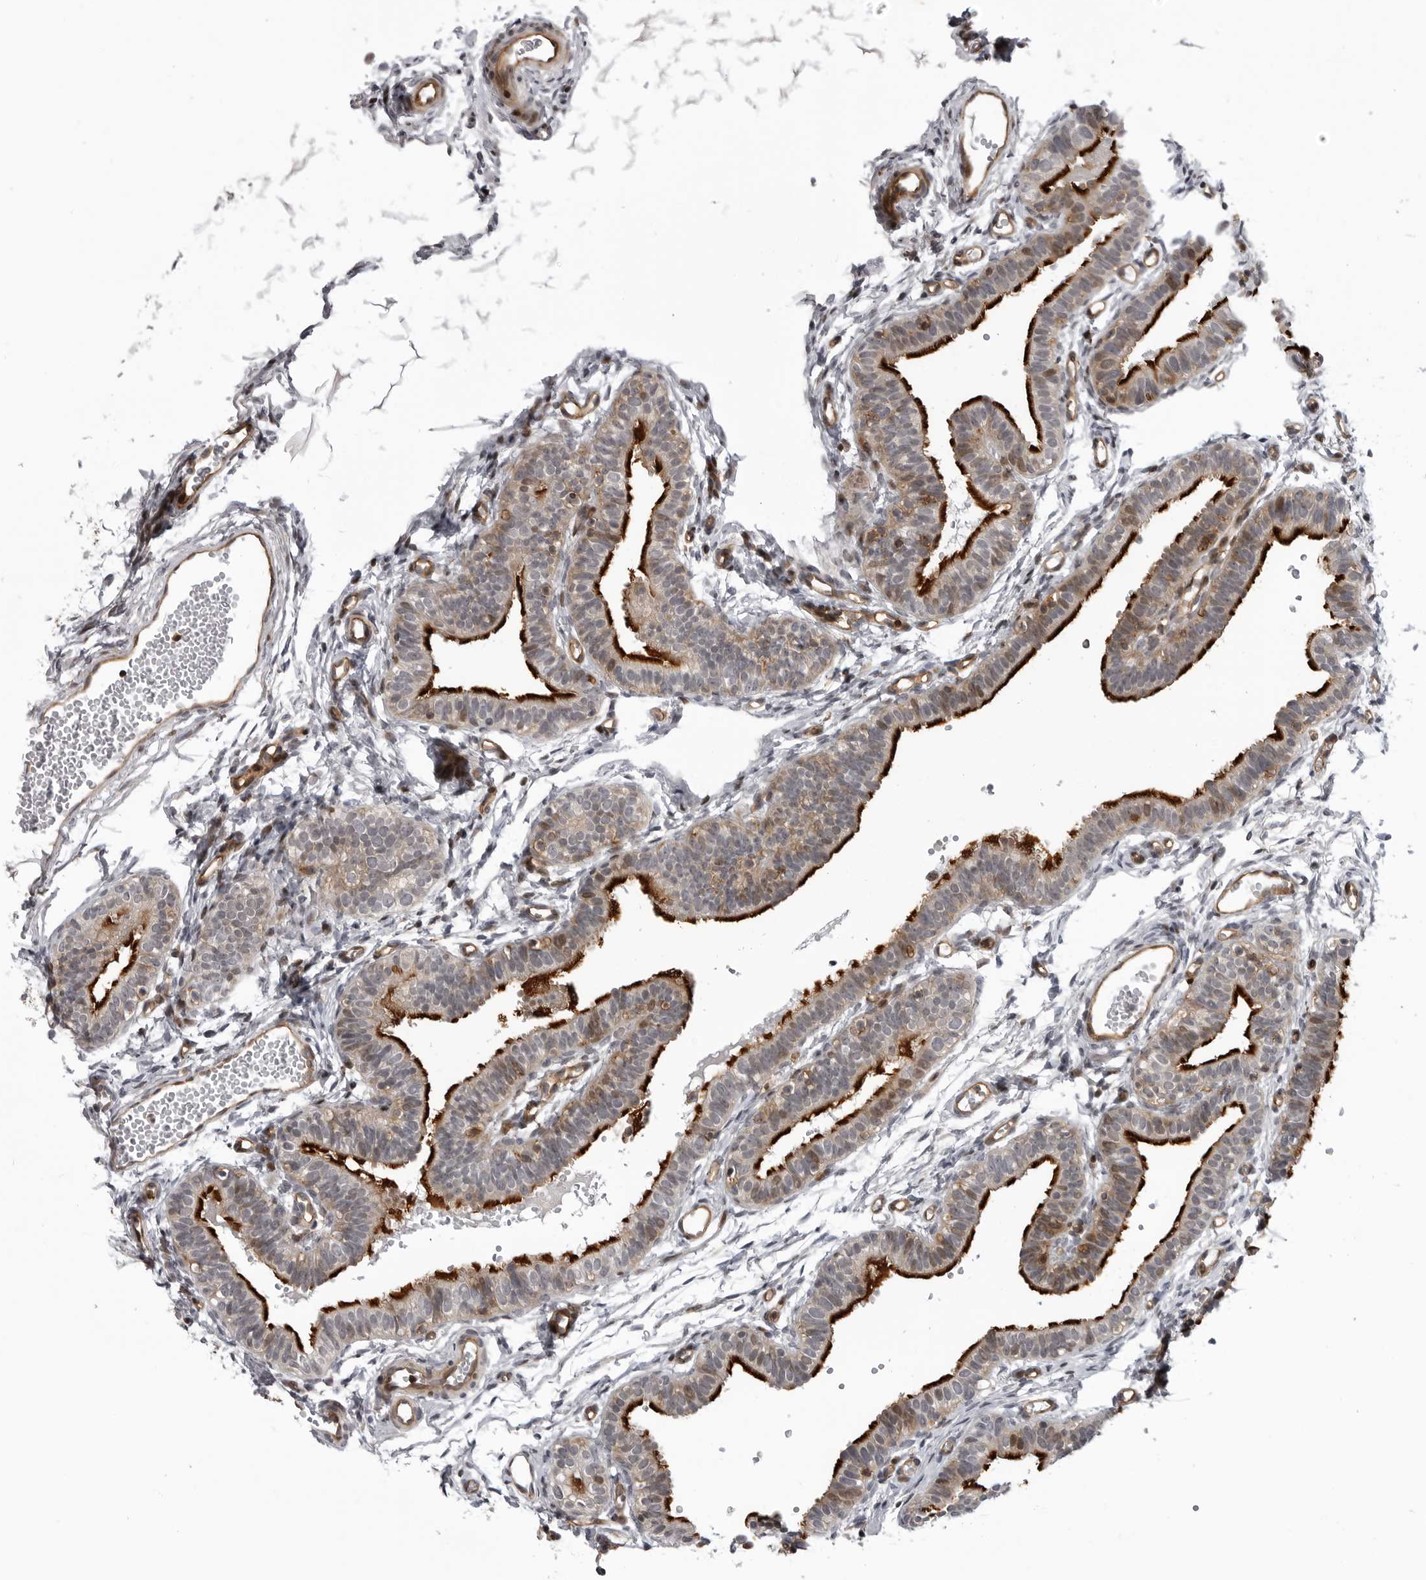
{"staining": {"intensity": "strong", "quantity": "25%-75%", "location": "cytoplasmic/membranous"}, "tissue": "fallopian tube", "cell_type": "Glandular cells", "image_type": "normal", "snomed": [{"axis": "morphology", "description": "Normal tissue, NOS"}, {"axis": "topography", "description": "Fallopian tube"}, {"axis": "topography", "description": "Placenta"}], "caption": "Protein analysis of benign fallopian tube displays strong cytoplasmic/membranous expression in approximately 25%-75% of glandular cells.", "gene": "ABL1", "patient": {"sex": "female", "age": 34}}